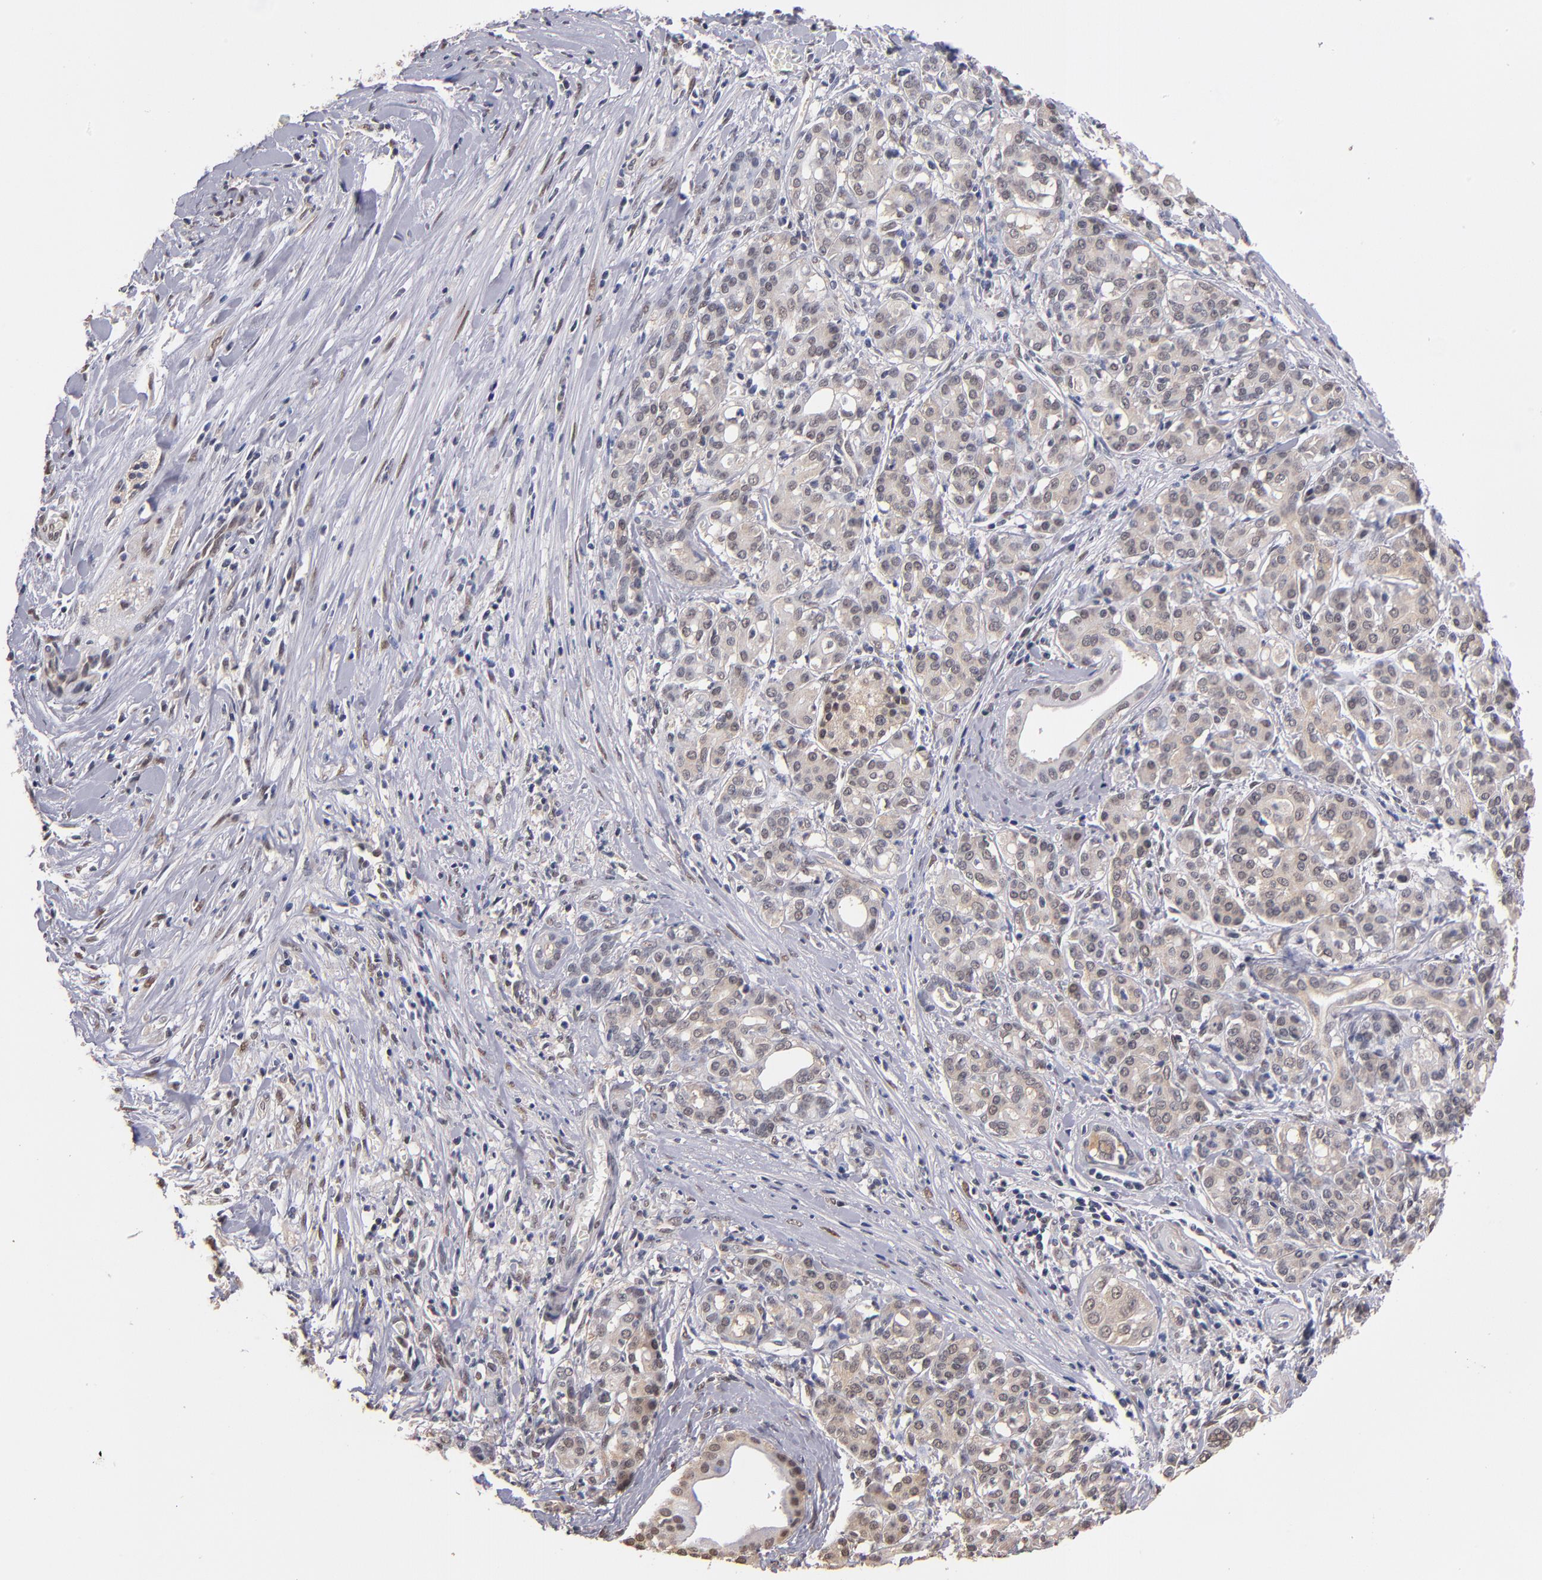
{"staining": {"intensity": "weak", "quantity": "<25%", "location": "cytoplasmic/membranous,nuclear"}, "tissue": "pancreatic cancer", "cell_type": "Tumor cells", "image_type": "cancer", "snomed": [{"axis": "morphology", "description": "Adenocarcinoma, NOS"}, {"axis": "topography", "description": "Pancreas"}], "caption": "Tumor cells are negative for protein expression in human pancreatic cancer (adenocarcinoma). (Brightfield microscopy of DAB immunohistochemistry (IHC) at high magnification).", "gene": "PSMD10", "patient": {"sex": "female", "age": 52}}